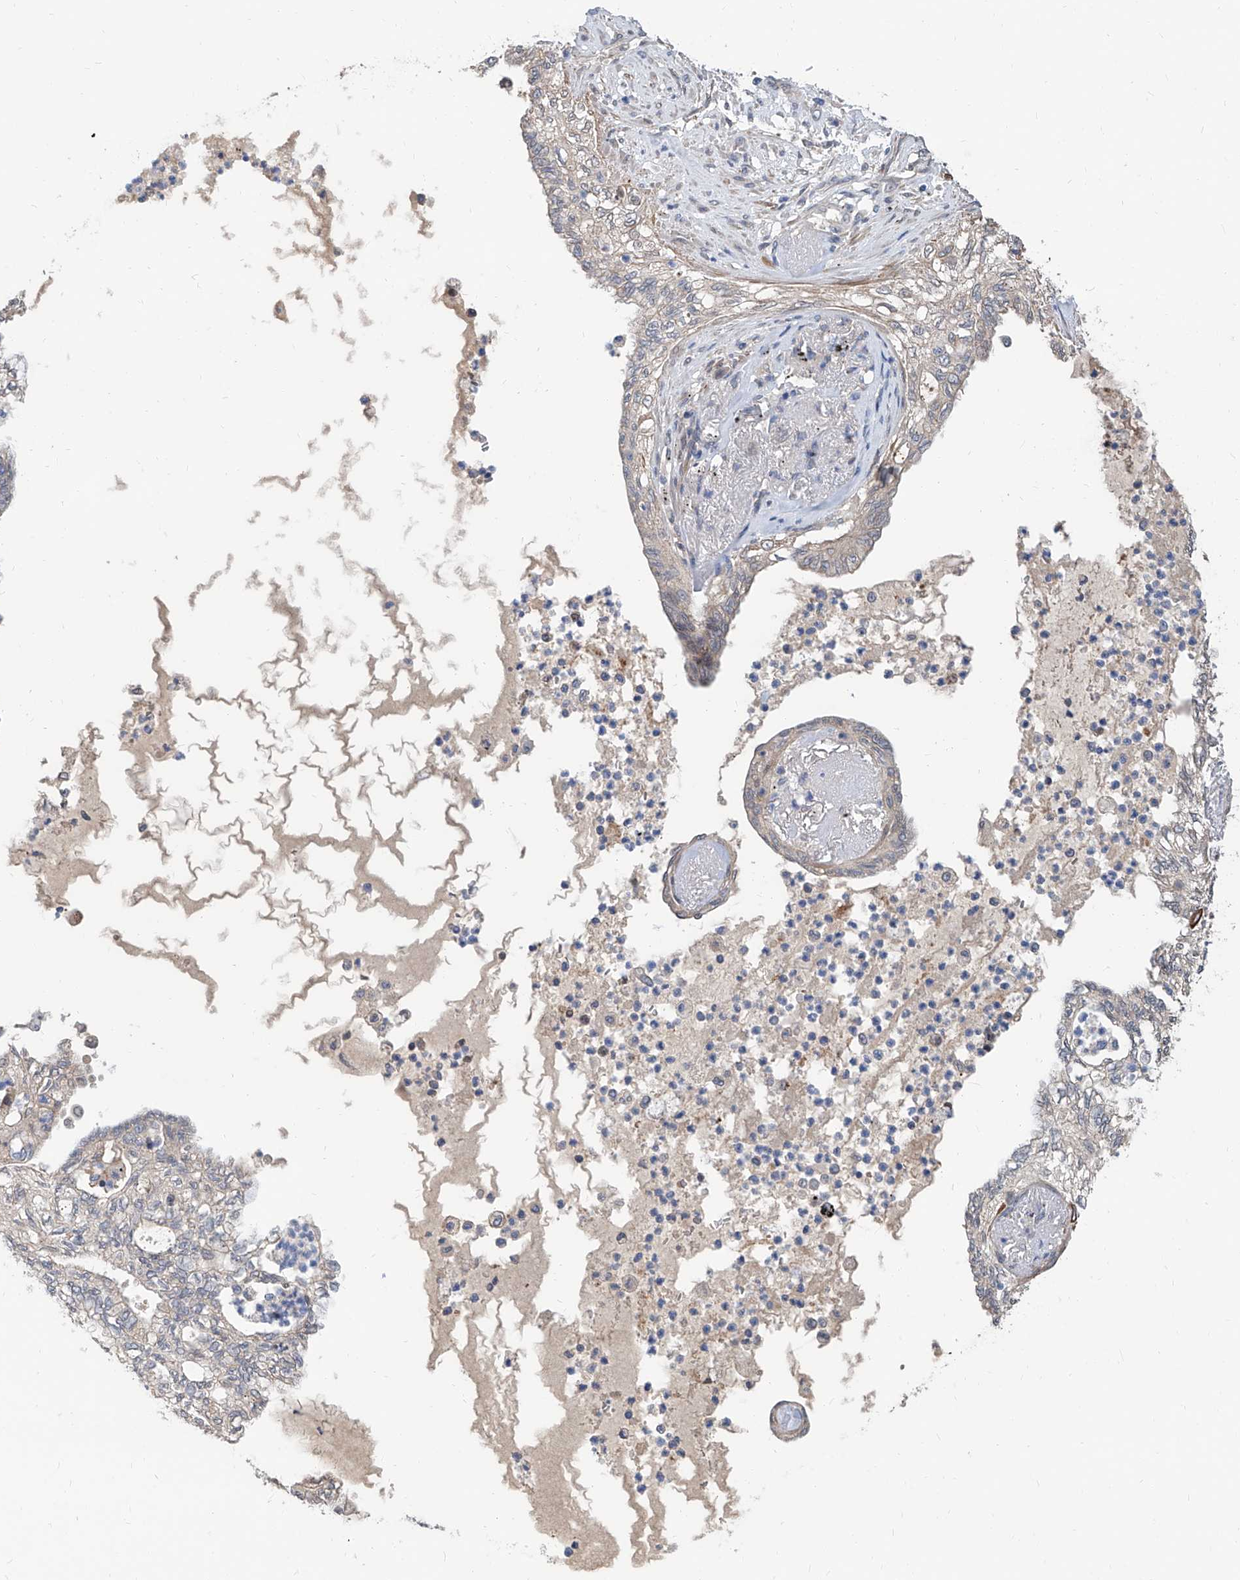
{"staining": {"intensity": "negative", "quantity": "none", "location": "none"}, "tissue": "lung cancer", "cell_type": "Tumor cells", "image_type": "cancer", "snomed": [{"axis": "morphology", "description": "Adenocarcinoma, NOS"}, {"axis": "topography", "description": "Lung"}], "caption": "A high-resolution image shows immunohistochemistry (IHC) staining of lung cancer, which displays no significant expression in tumor cells. The staining is performed using DAB brown chromogen with nuclei counter-stained in using hematoxylin.", "gene": "MAGEE2", "patient": {"sex": "female", "age": 70}}